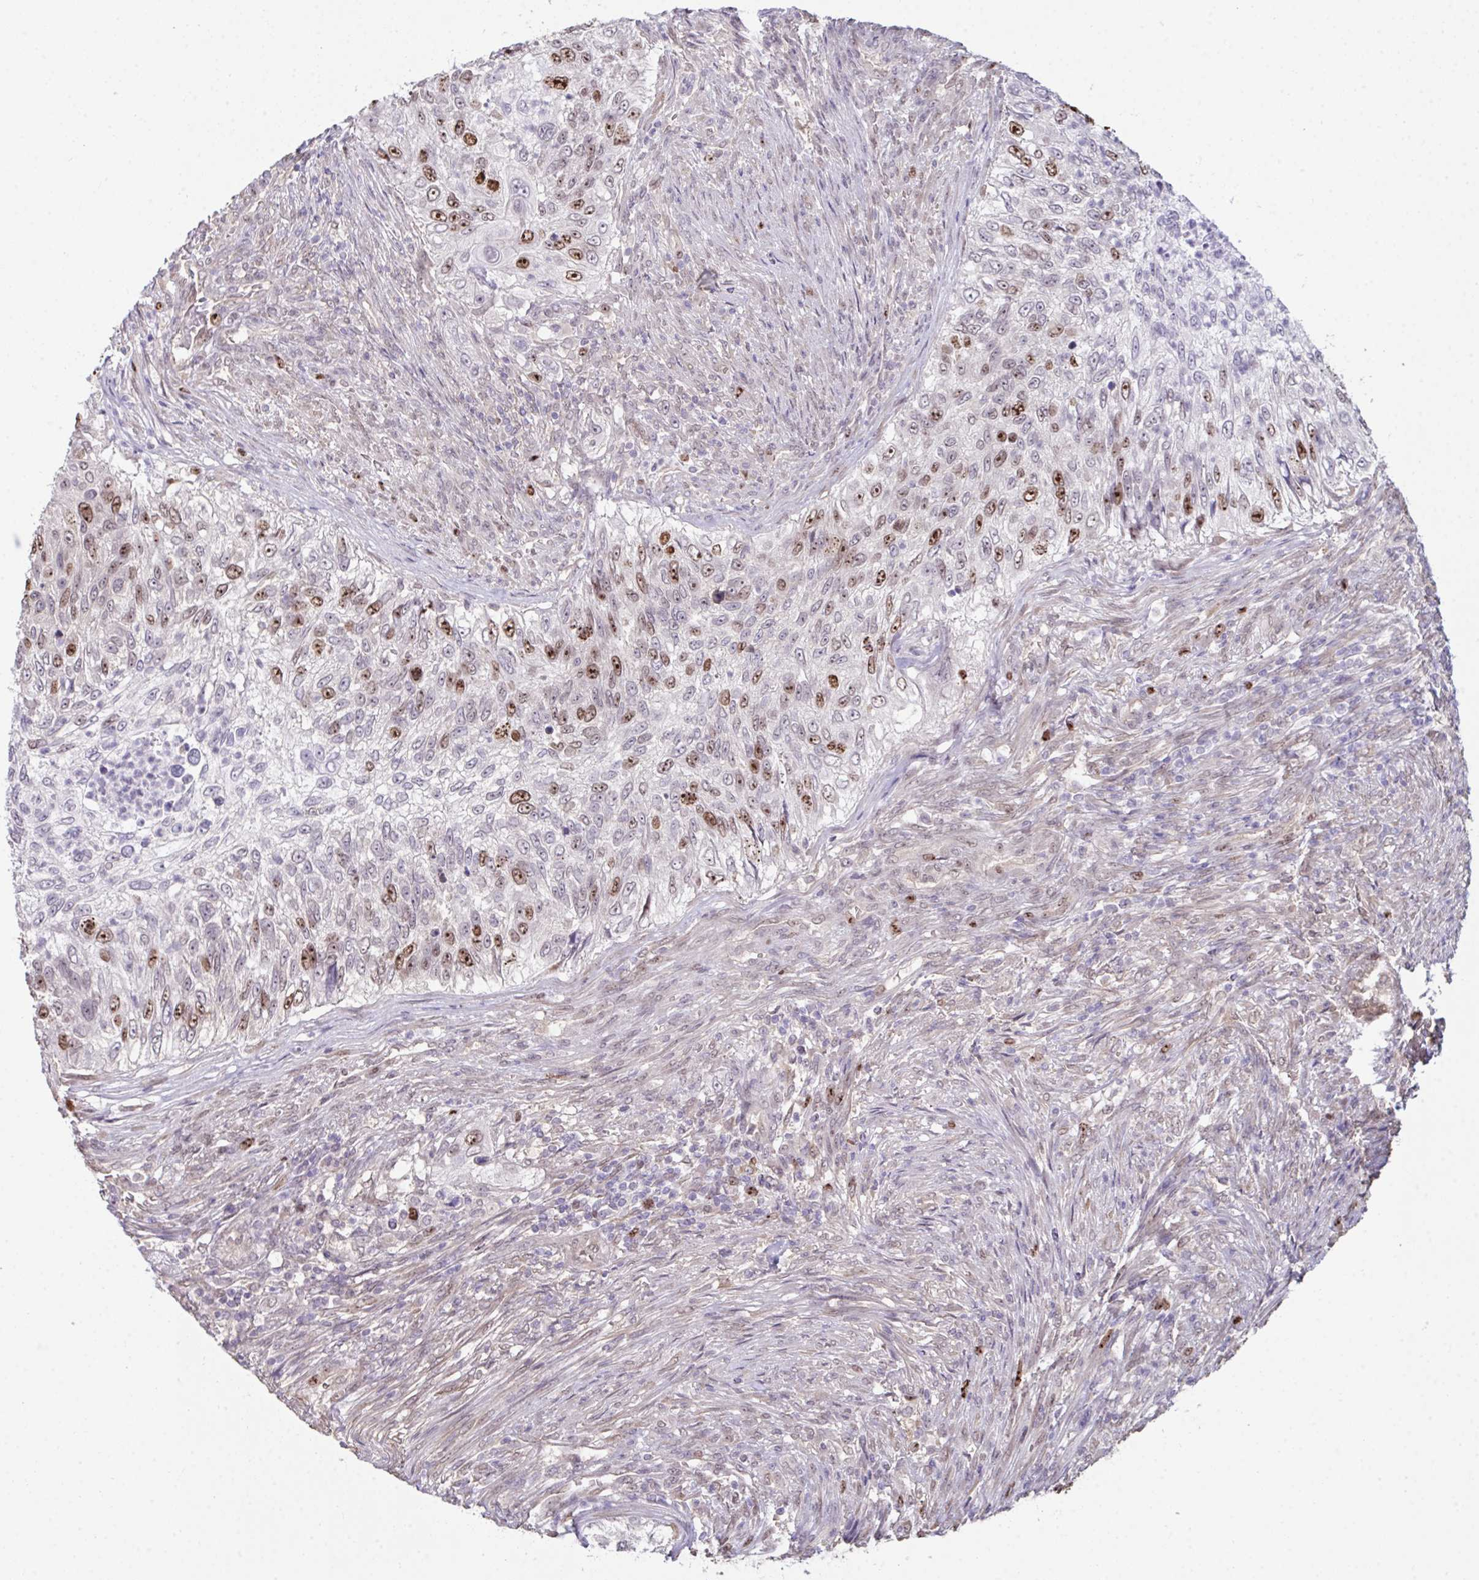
{"staining": {"intensity": "moderate", "quantity": "25%-75%", "location": "nuclear"}, "tissue": "urothelial cancer", "cell_type": "Tumor cells", "image_type": "cancer", "snomed": [{"axis": "morphology", "description": "Urothelial carcinoma, High grade"}, {"axis": "topography", "description": "Urinary bladder"}], "caption": "The photomicrograph displays a brown stain indicating the presence of a protein in the nuclear of tumor cells in urothelial cancer.", "gene": "SETD7", "patient": {"sex": "female", "age": 60}}